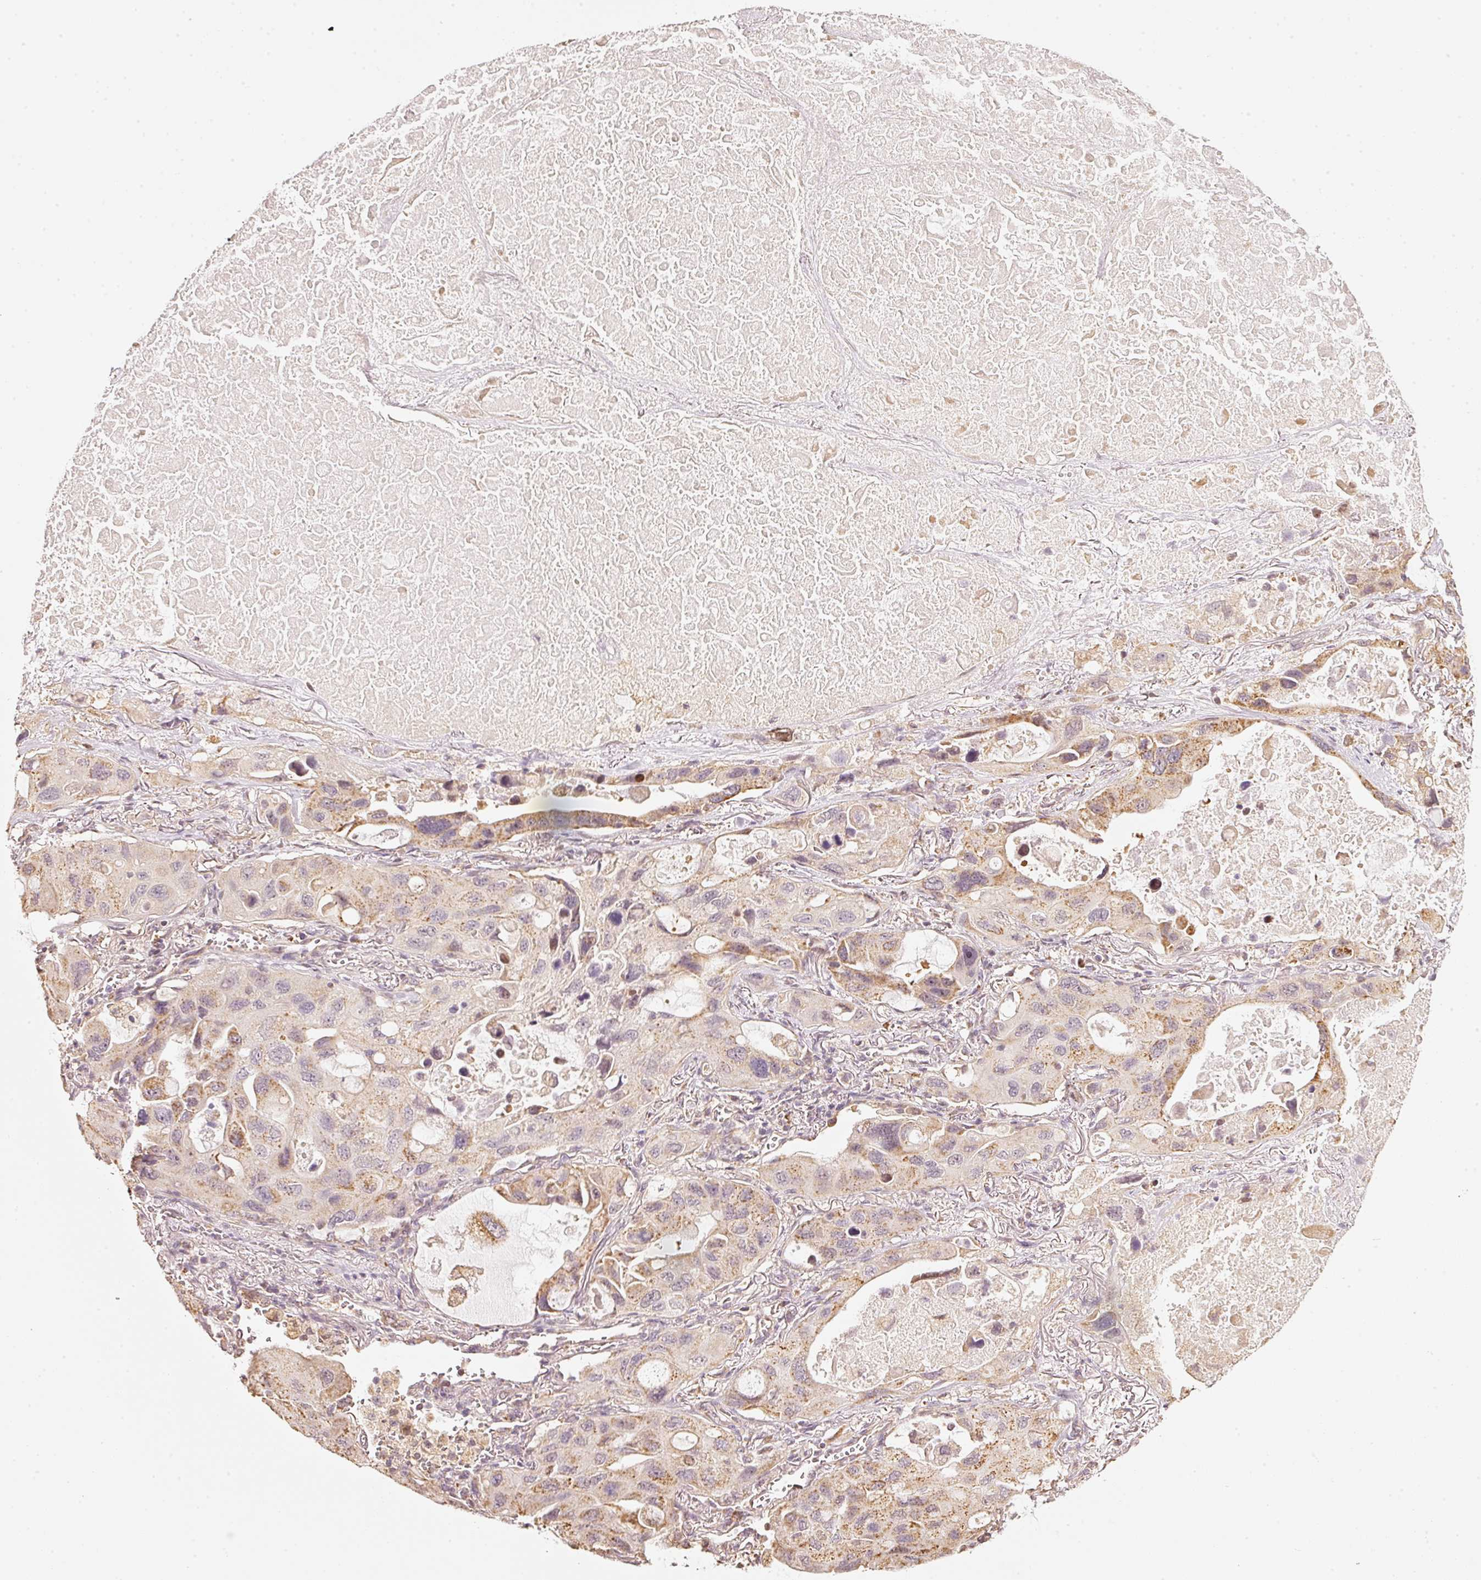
{"staining": {"intensity": "moderate", "quantity": "25%-75%", "location": "cytoplasmic/membranous"}, "tissue": "lung cancer", "cell_type": "Tumor cells", "image_type": "cancer", "snomed": [{"axis": "morphology", "description": "Squamous cell carcinoma, NOS"}, {"axis": "topography", "description": "Lung"}], "caption": "An immunohistochemistry (IHC) micrograph of tumor tissue is shown. Protein staining in brown labels moderate cytoplasmic/membranous positivity in lung cancer (squamous cell carcinoma) within tumor cells.", "gene": "RAB35", "patient": {"sex": "female", "age": 73}}